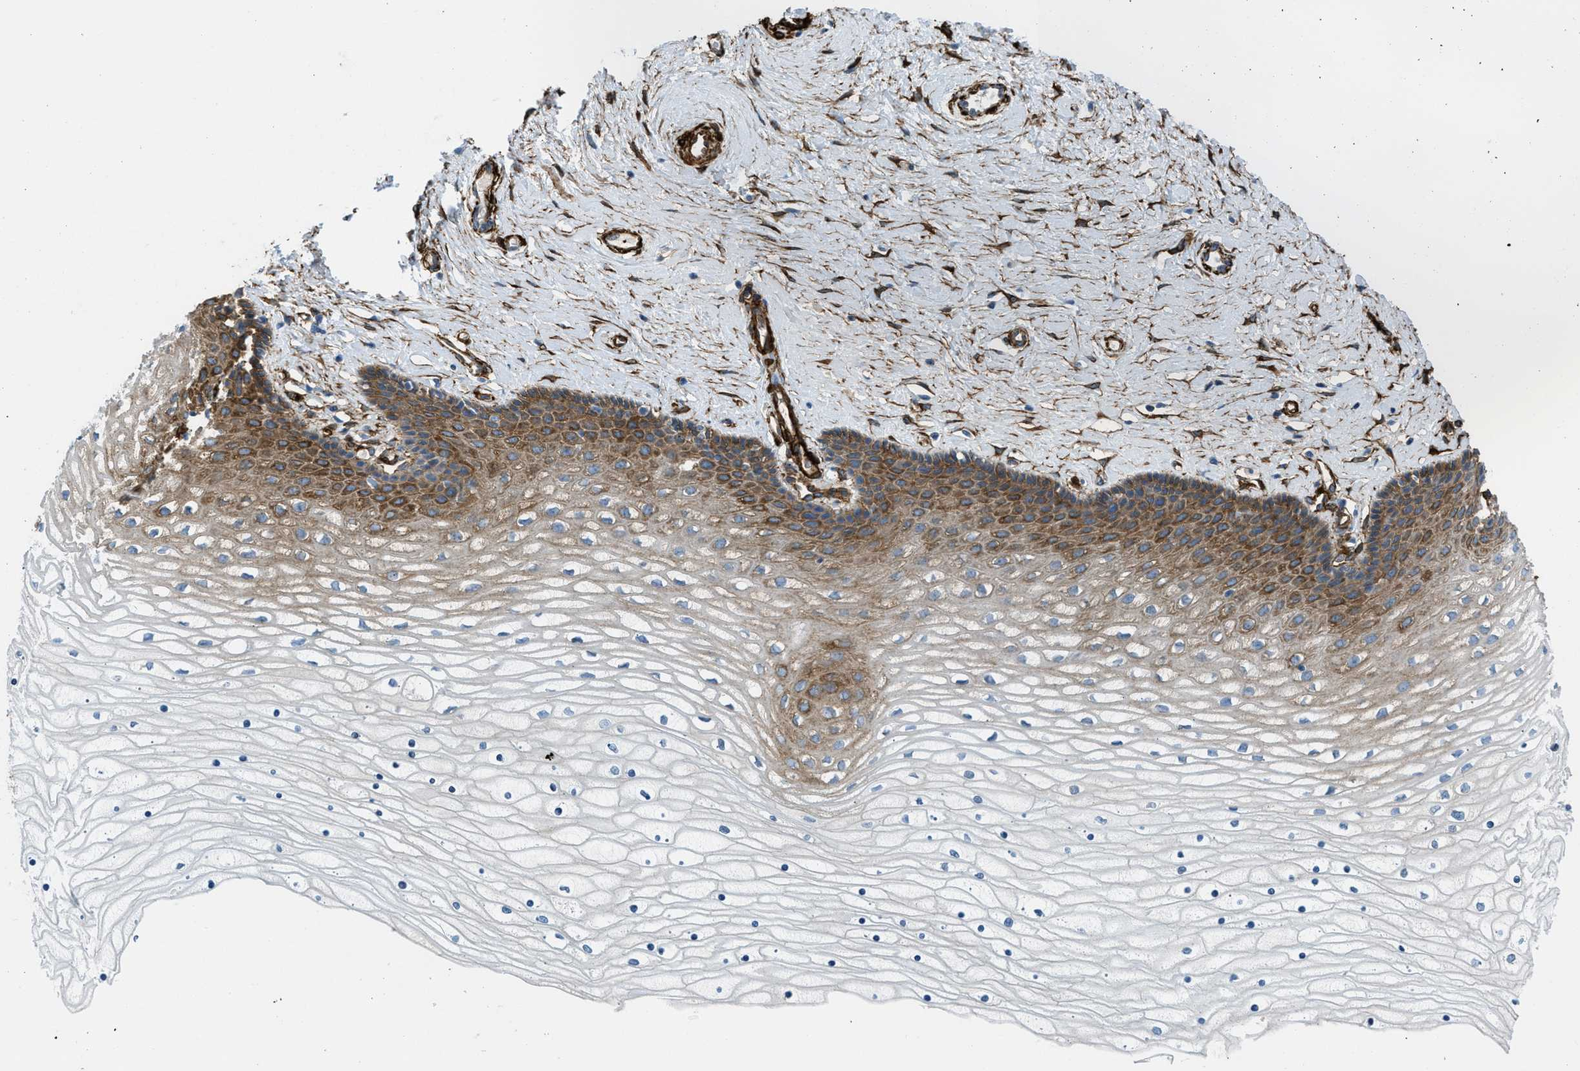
{"staining": {"intensity": "negative", "quantity": "none", "location": "none"}, "tissue": "cervix", "cell_type": "Glandular cells", "image_type": "normal", "snomed": [{"axis": "morphology", "description": "Normal tissue, NOS"}, {"axis": "topography", "description": "Cervix"}], "caption": "DAB (3,3'-diaminobenzidine) immunohistochemical staining of unremarkable human cervix demonstrates no significant expression in glandular cells. (Brightfield microscopy of DAB IHC at high magnification).", "gene": "CALD1", "patient": {"sex": "female", "age": 39}}